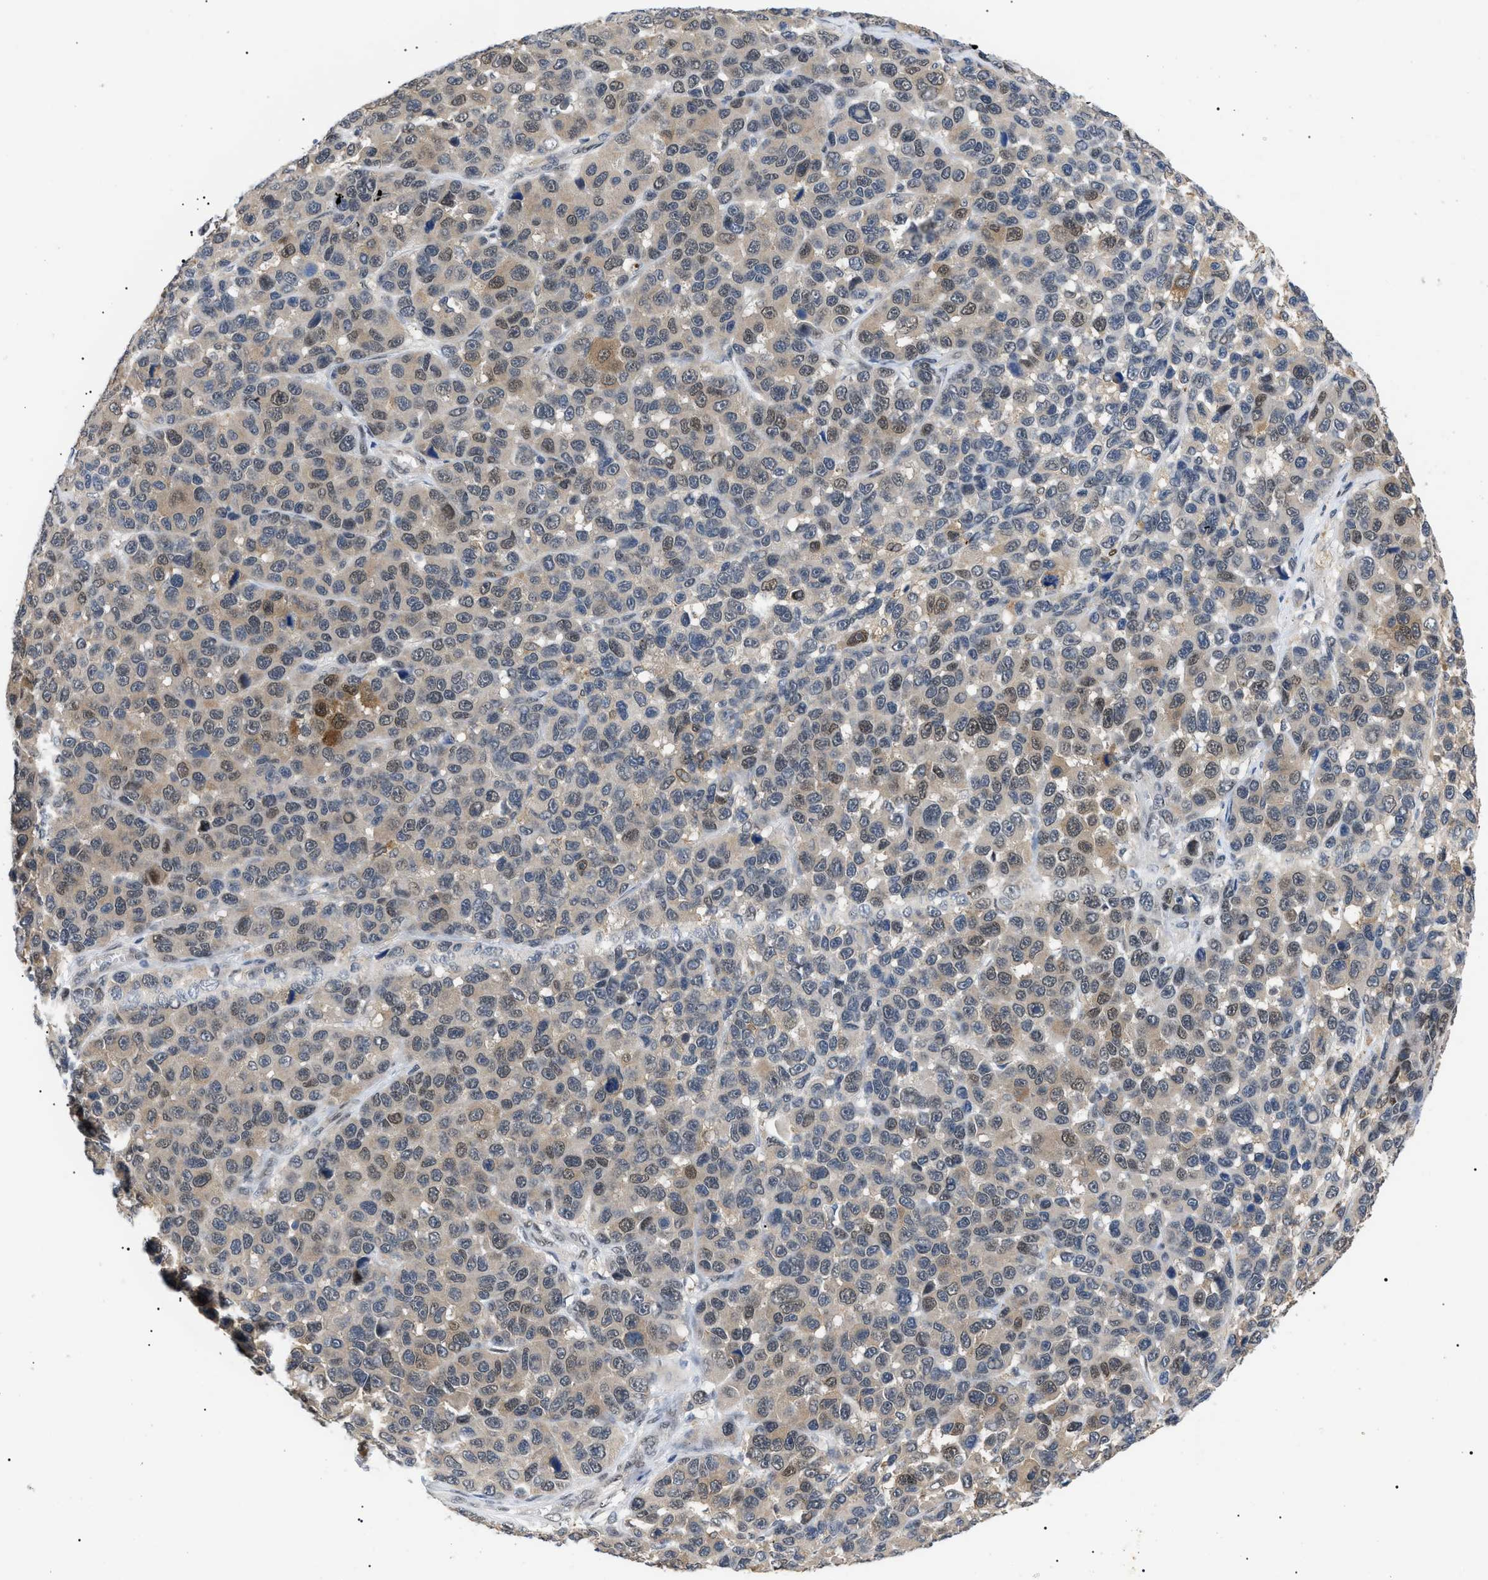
{"staining": {"intensity": "weak", "quantity": ">75%", "location": "cytoplasmic/membranous,nuclear"}, "tissue": "melanoma", "cell_type": "Tumor cells", "image_type": "cancer", "snomed": [{"axis": "morphology", "description": "Malignant melanoma, NOS"}, {"axis": "topography", "description": "Skin"}], "caption": "Malignant melanoma tissue displays weak cytoplasmic/membranous and nuclear expression in approximately >75% of tumor cells, visualized by immunohistochemistry.", "gene": "GARRE1", "patient": {"sex": "male", "age": 53}}